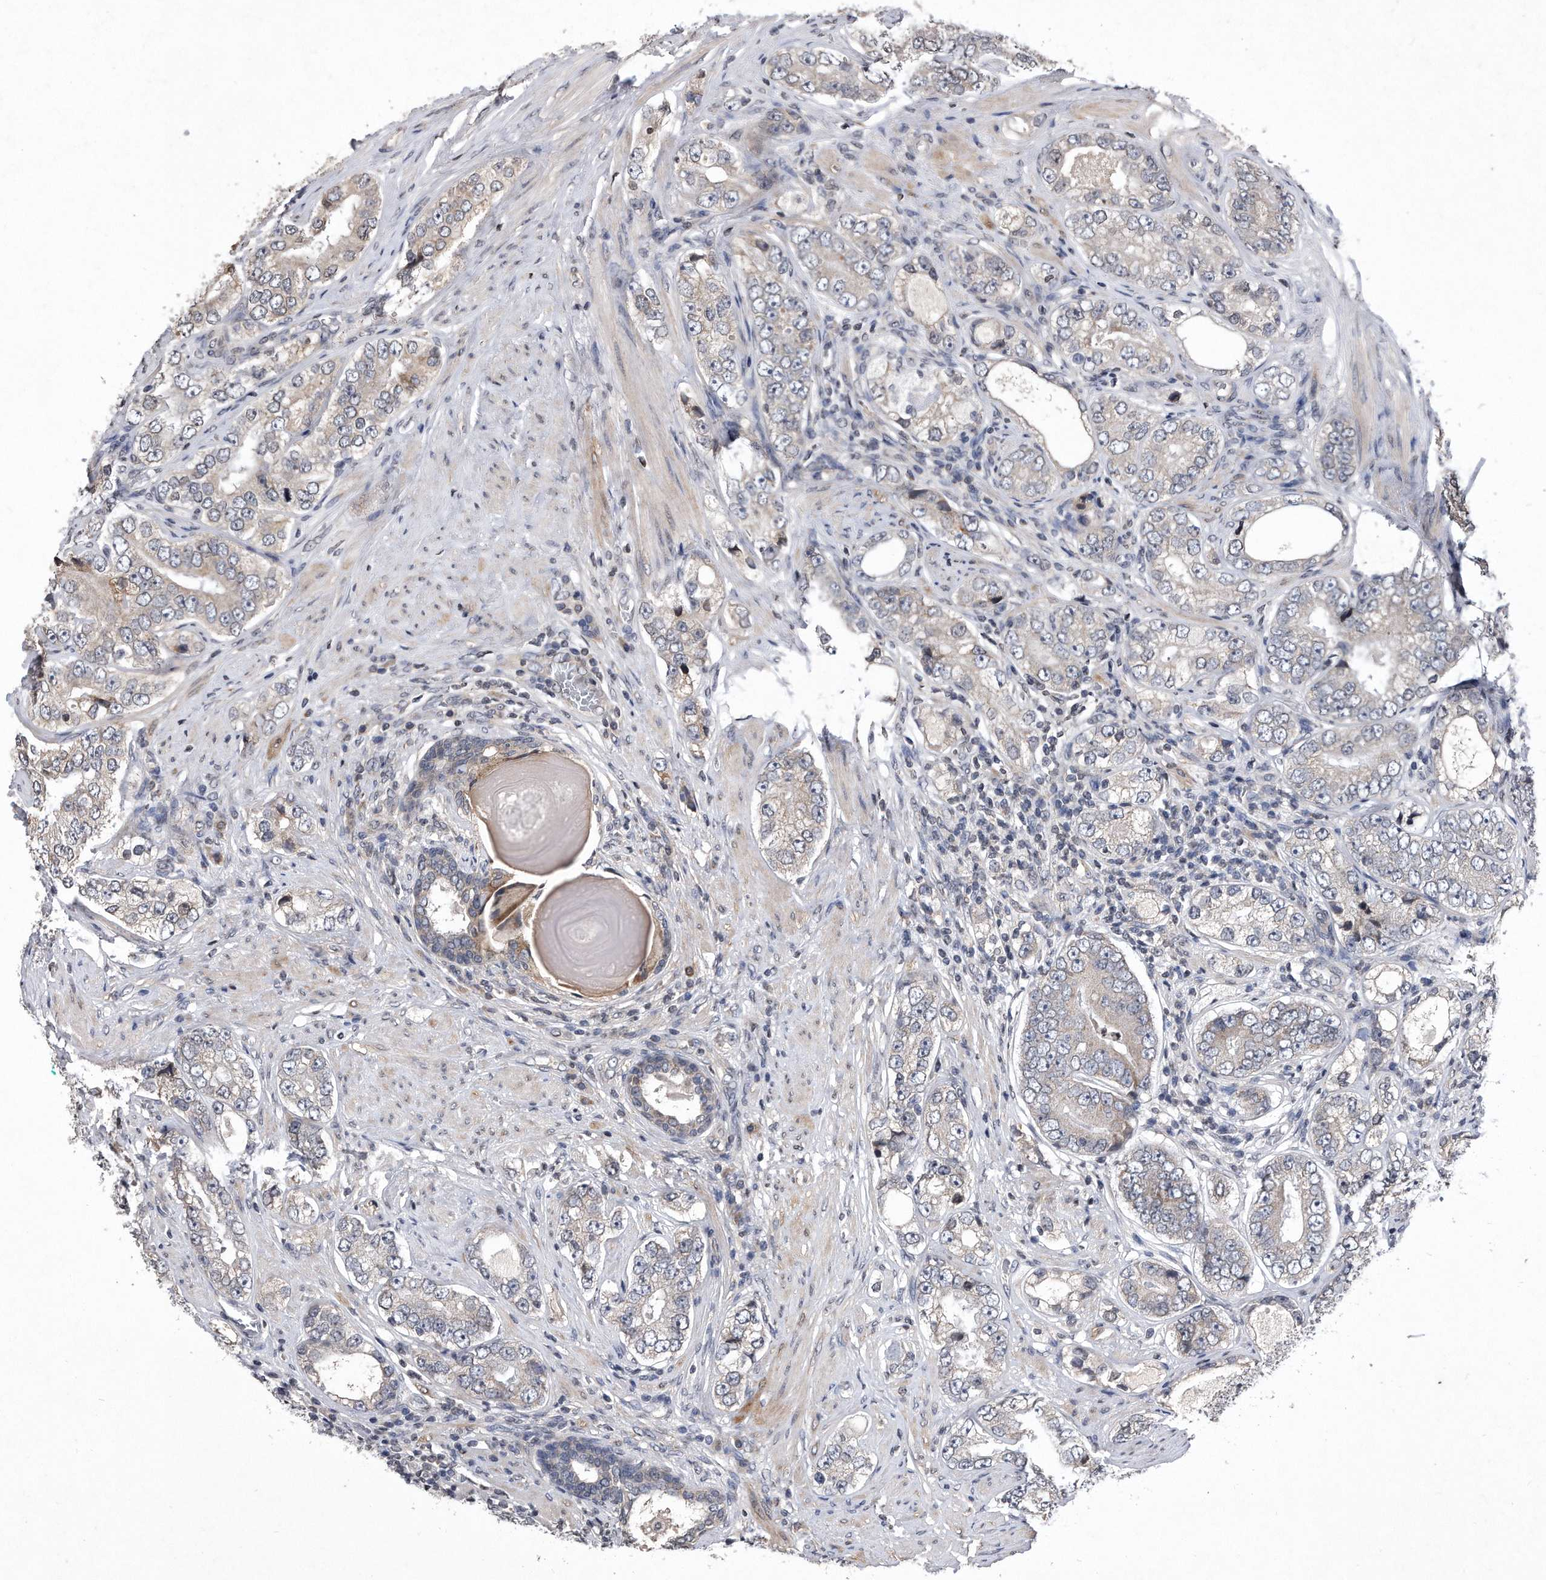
{"staining": {"intensity": "negative", "quantity": "none", "location": "none"}, "tissue": "prostate cancer", "cell_type": "Tumor cells", "image_type": "cancer", "snomed": [{"axis": "morphology", "description": "Adenocarcinoma, High grade"}, {"axis": "topography", "description": "Prostate"}], "caption": "The photomicrograph reveals no significant positivity in tumor cells of prostate adenocarcinoma (high-grade).", "gene": "DAB1", "patient": {"sex": "male", "age": 56}}